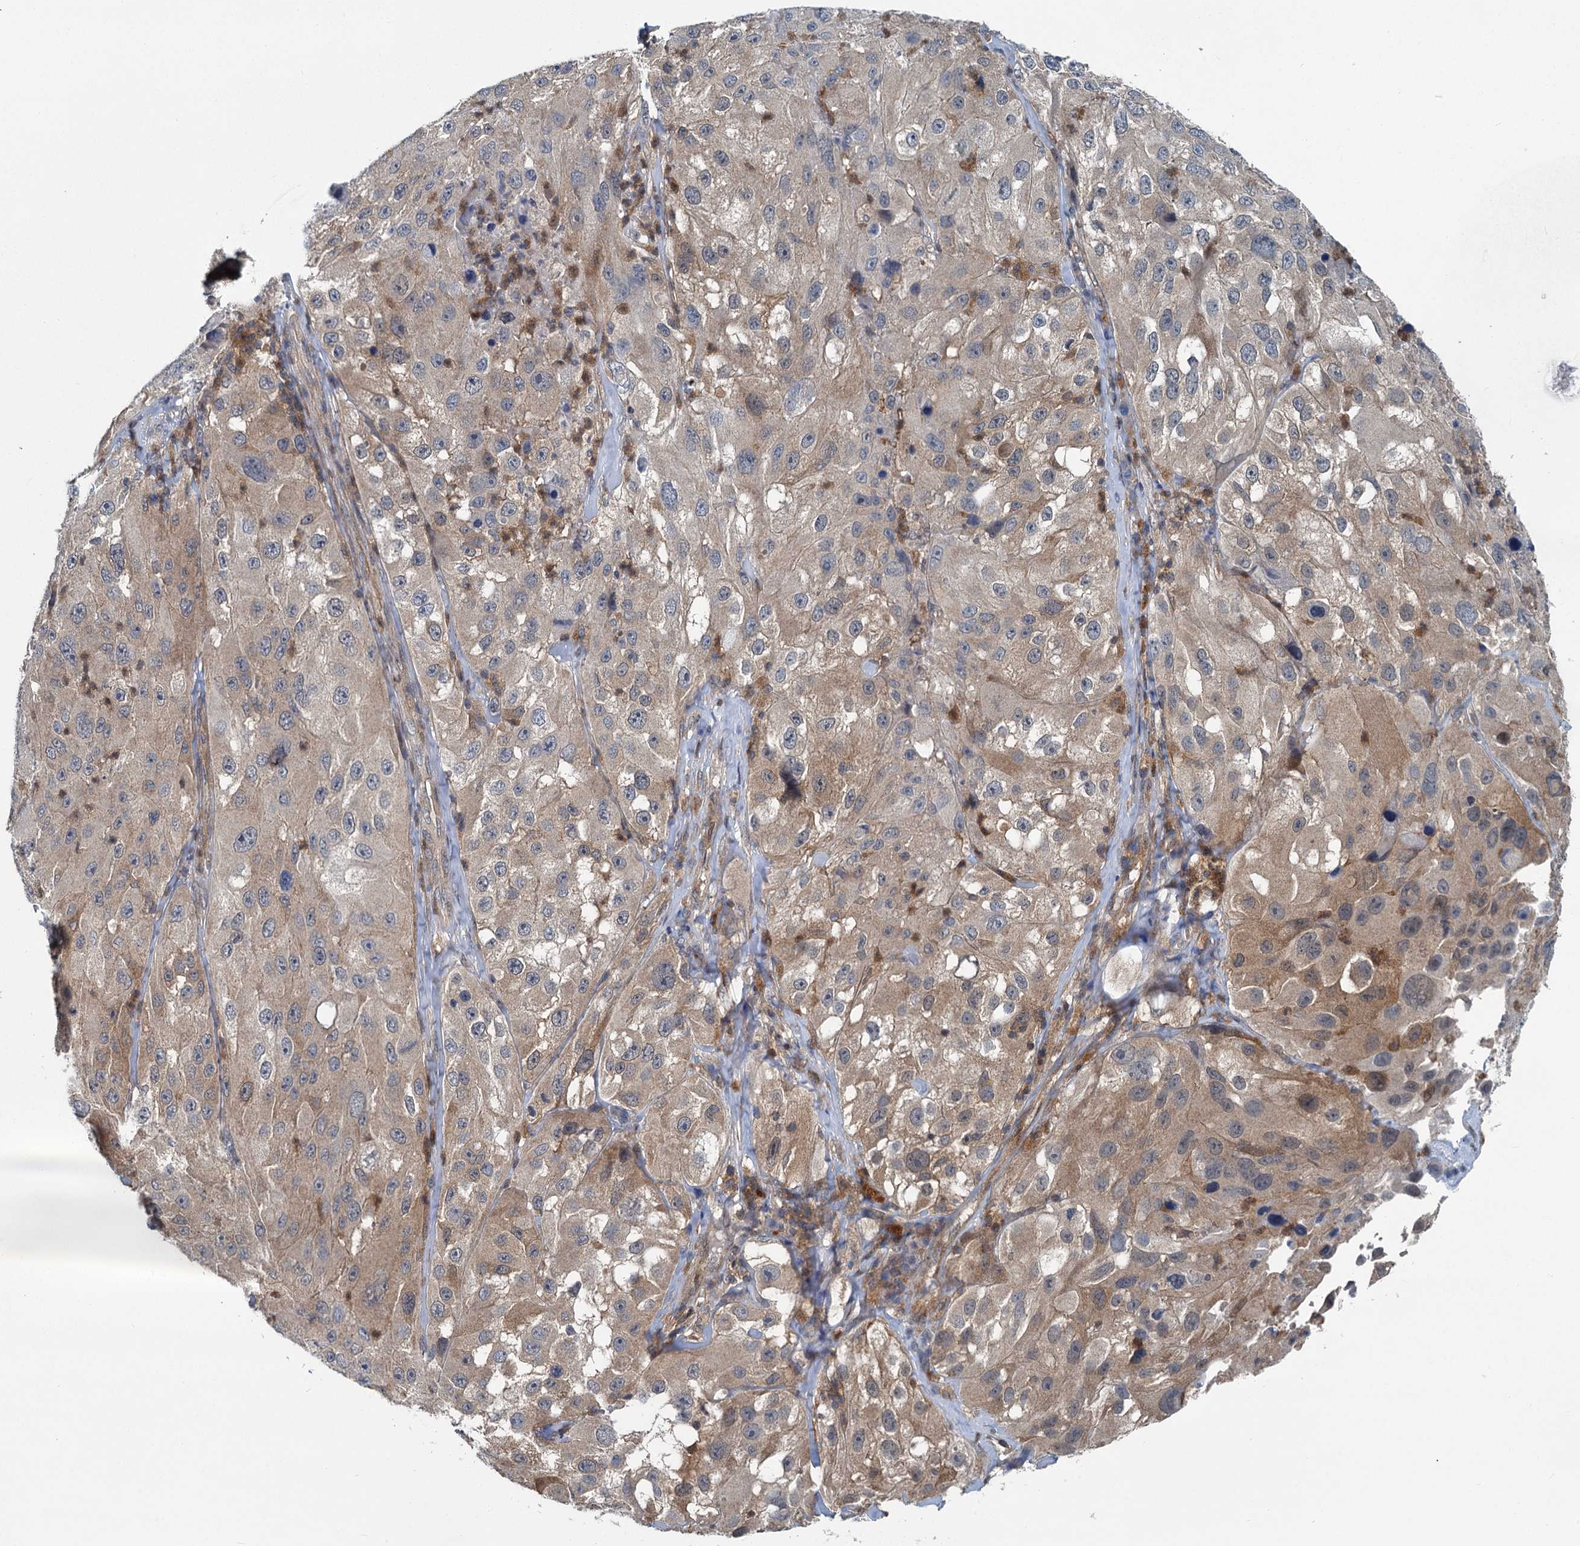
{"staining": {"intensity": "moderate", "quantity": "<25%", "location": "cytoplasmic/membranous"}, "tissue": "melanoma", "cell_type": "Tumor cells", "image_type": "cancer", "snomed": [{"axis": "morphology", "description": "Malignant melanoma, Metastatic site"}, {"axis": "topography", "description": "Lymph node"}], "caption": "Melanoma stained for a protein reveals moderate cytoplasmic/membranous positivity in tumor cells.", "gene": "GCLM", "patient": {"sex": "male", "age": 62}}